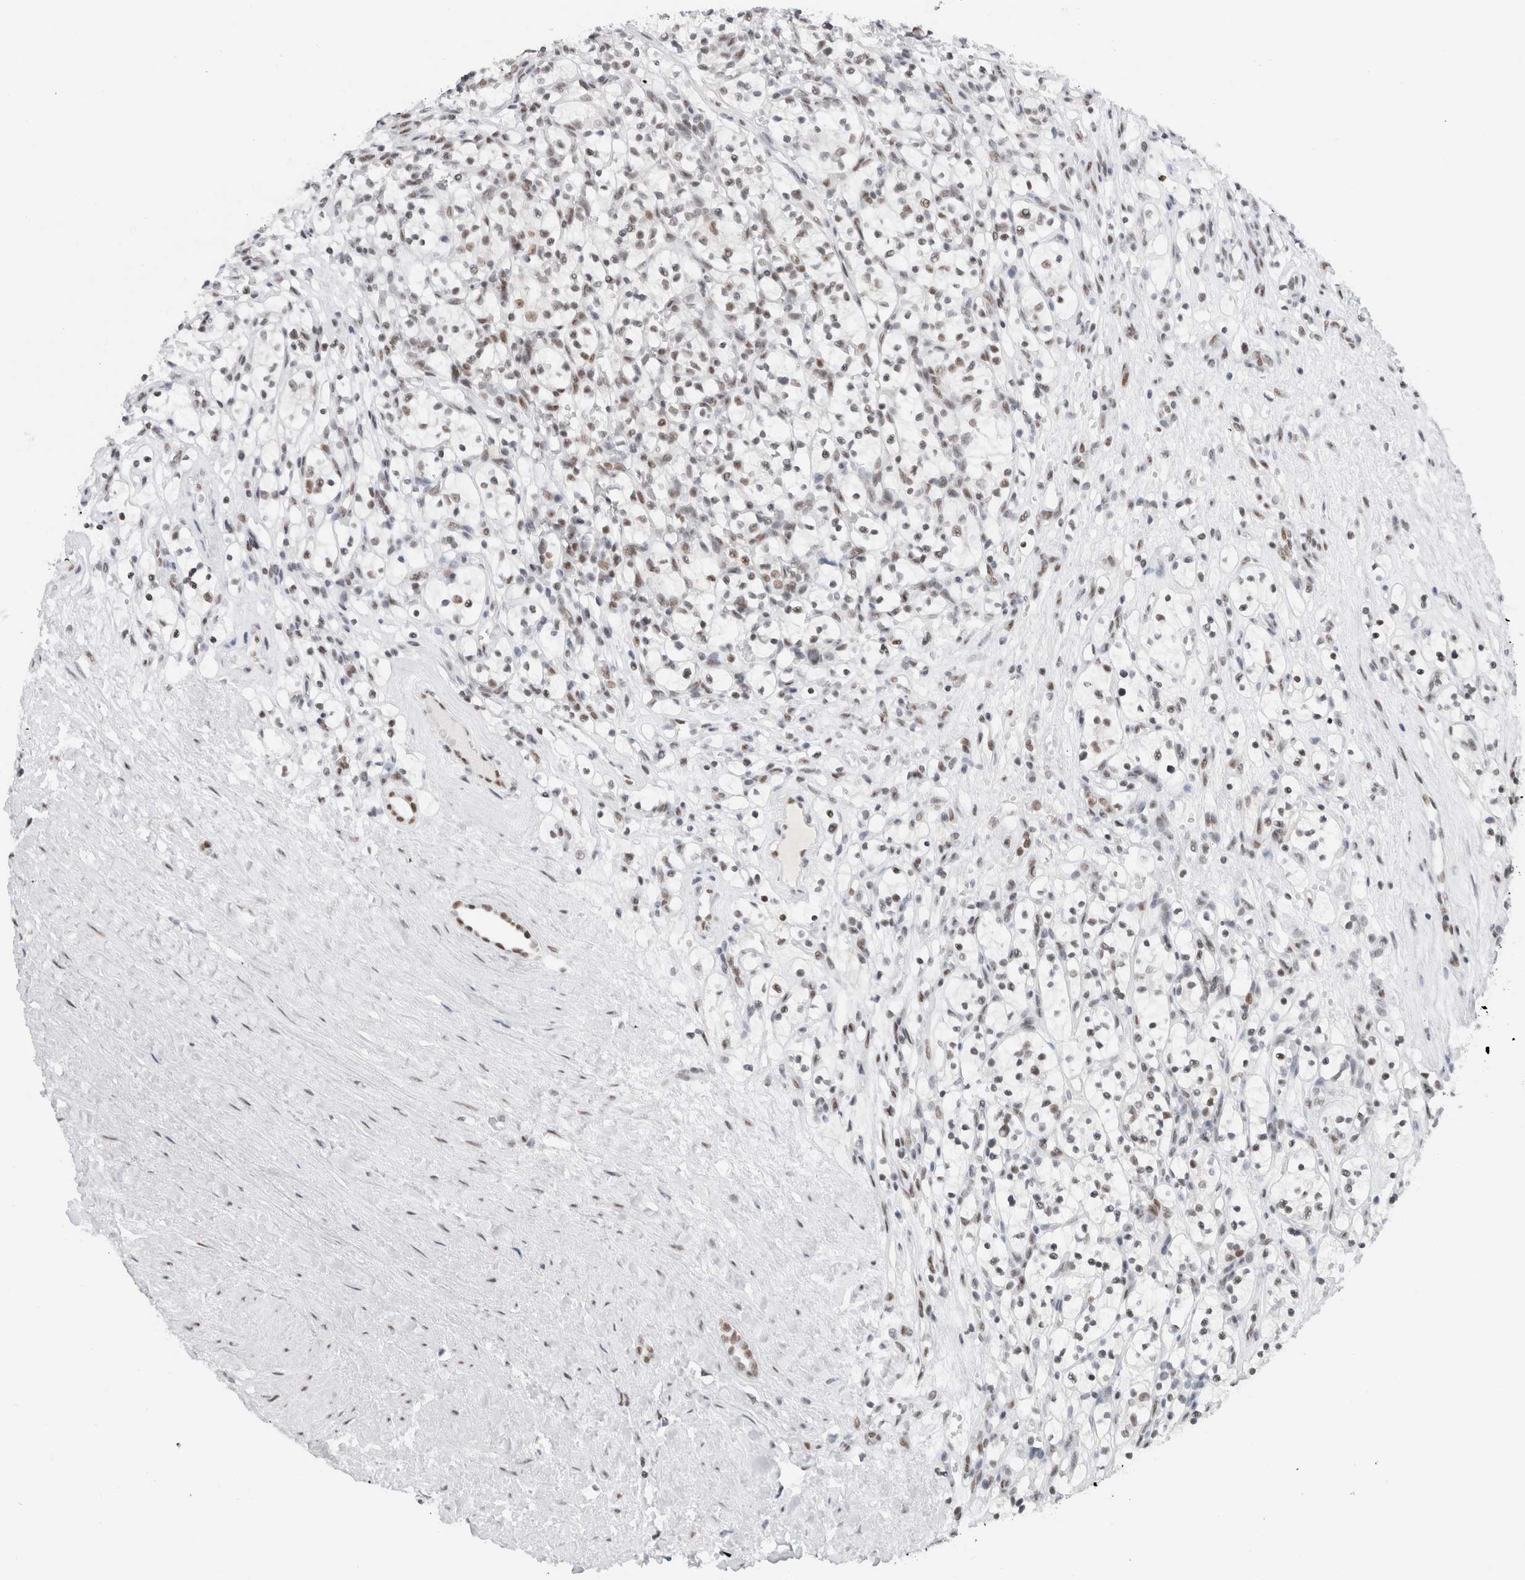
{"staining": {"intensity": "weak", "quantity": ">75%", "location": "nuclear"}, "tissue": "renal cancer", "cell_type": "Tumor cells", "image_type": "cancer", "snomed": [{"axis": "morphology", "description": "Adenocarcinoma, NOS"}, {"axis": "topography", "description": "Kidney"}], "caption": "Renal adenocarcinoma tissue exhibits weak nuclear expression in approximately >75% of tumor cells, visualized by immunohistochemistry. (brown staining indicates protein expression, while blue staining denotes nuclei).", "gene": "COPS7A", "patient": {"sex": "female", "age": 57}}